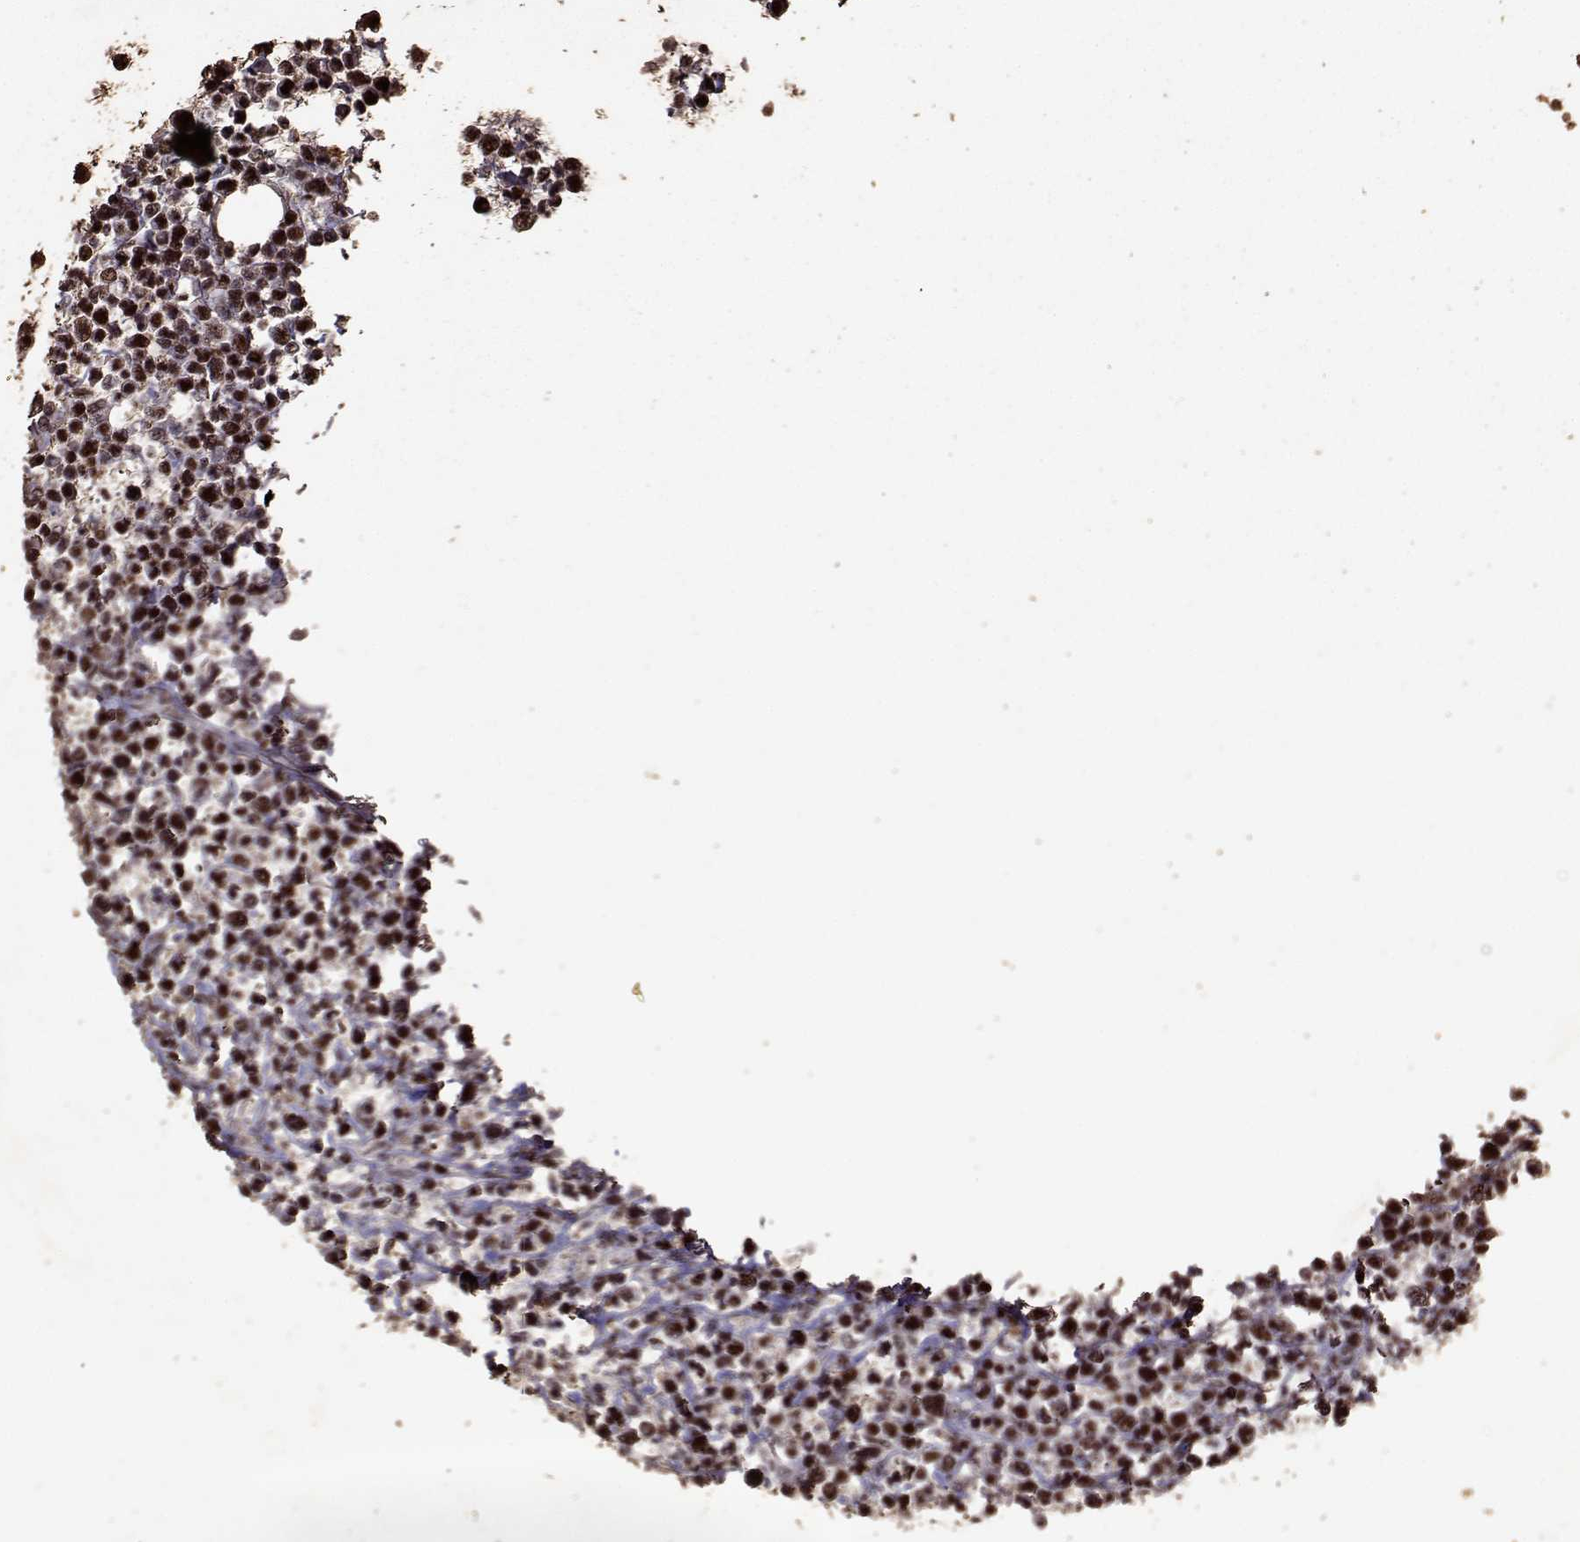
{"staining": {"intensity": "strong", "quantity": ">75%", "location": "nuclear"}, "tissue": "lymphoma", "cell_type": "Tumor cells", "image_type": "cancer", "snomed": [{"axis": "morphology", "description": "Malignant lymphoma, non-Hodgkin's type, High grade"}, {"axis": "topography", "description": "Soft tissue"}], "caption": "Immunohistochemical staining of human malignant lymphoma, non-Hodgkin's type (high-grade) exhibits strong nuclear protein expression in about >75% of tumor cells.", "gene": "TOE1", "patient": {"sex": "female", "age": 56}}